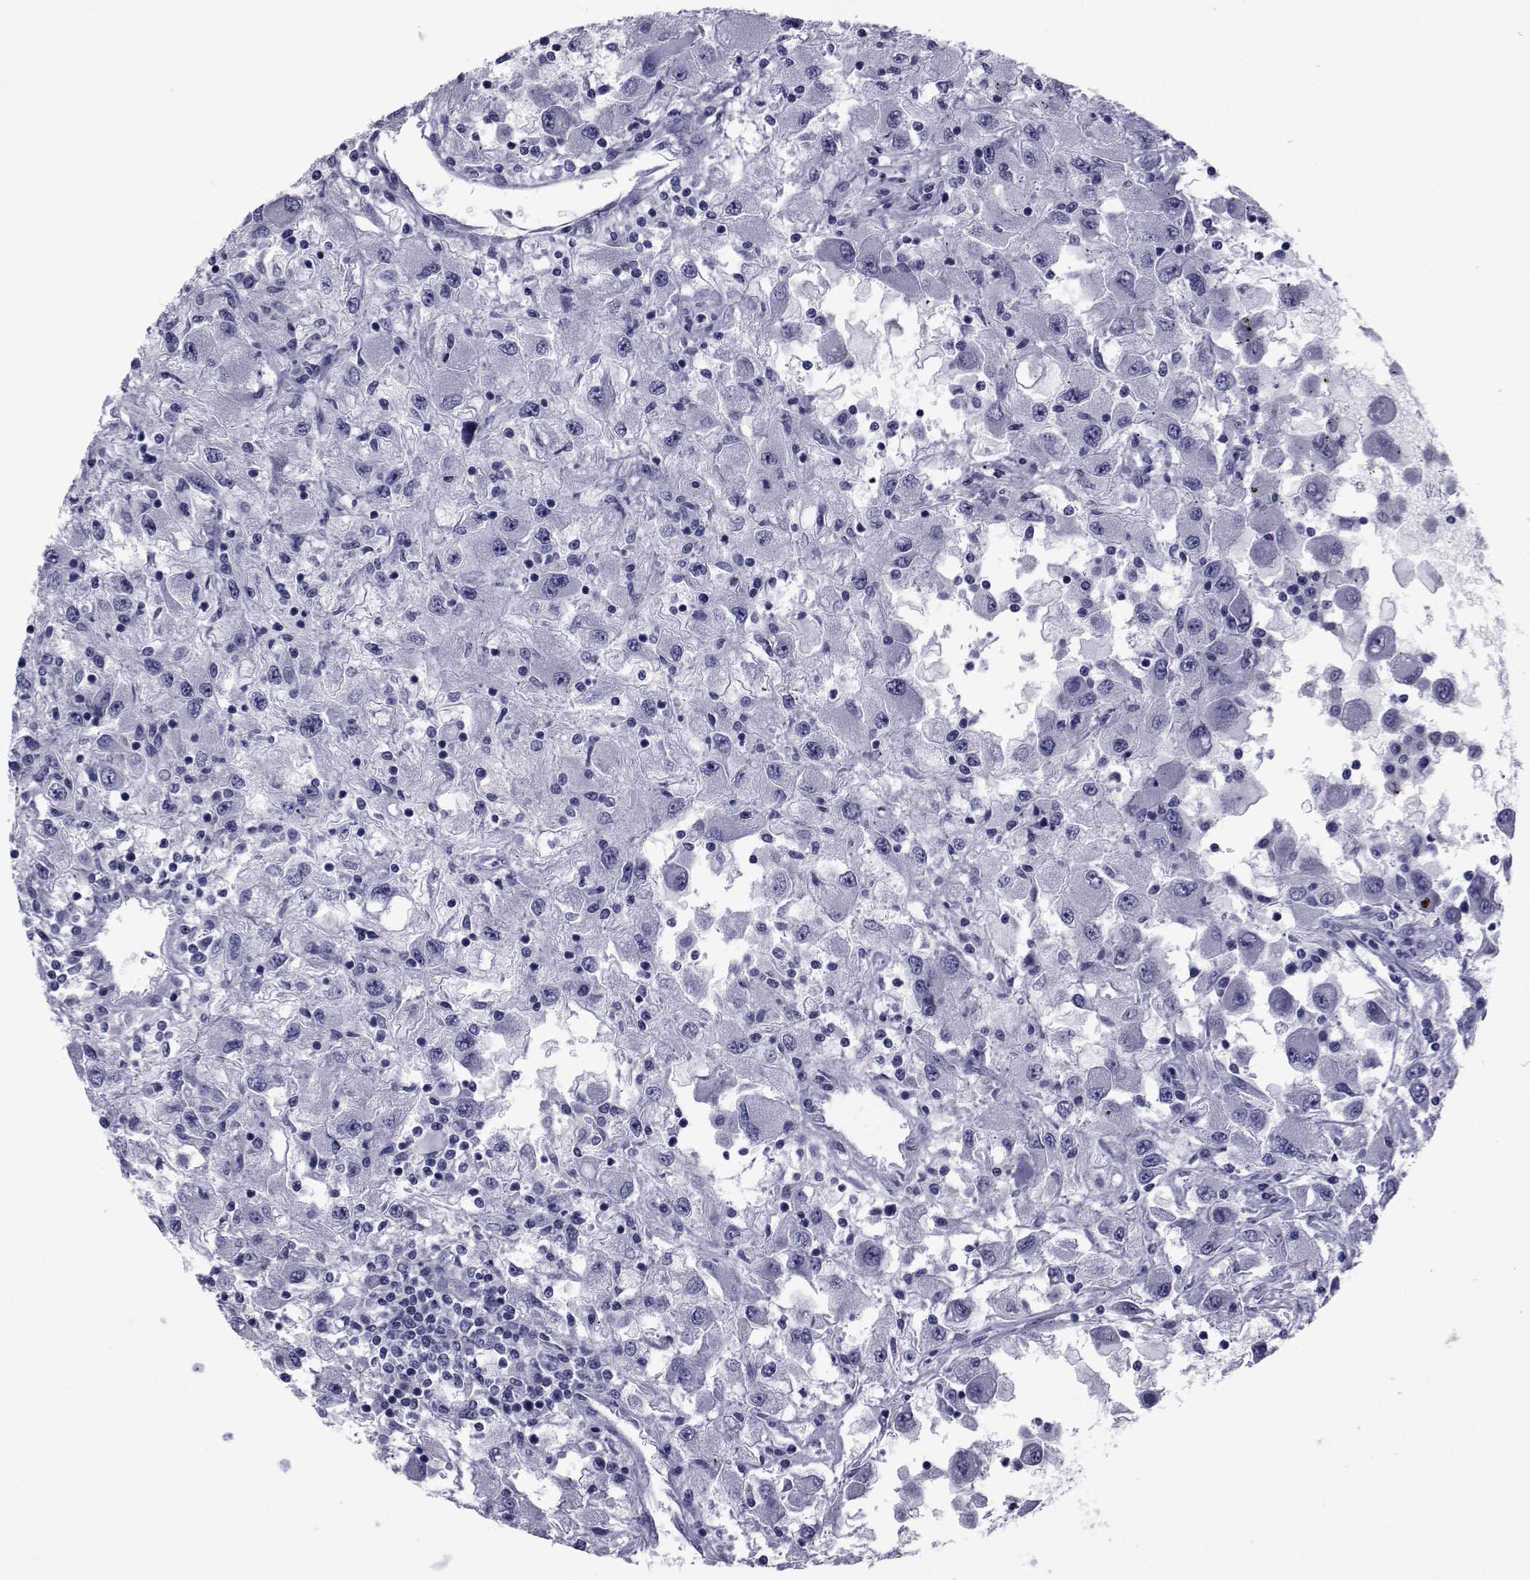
{"staining": {"intensity": "negative", "quantity": "none", "location": "none"}, "tissue": "renal cancer", "cell_type": "Tumor cells", "image_type": "cancer", "snomed": [{"axis": "morphology", "description": "Adenocarcinoma, NOS"}, {"axis": "topography", "description": "Kidney"}], "caption": "Renal cancer (adenocarcinoma) stained for a protein using IHC demonstrates no expression tumor cells.", "gene": "GKAP1", "patient": {"sex": "female", "age": 67}}